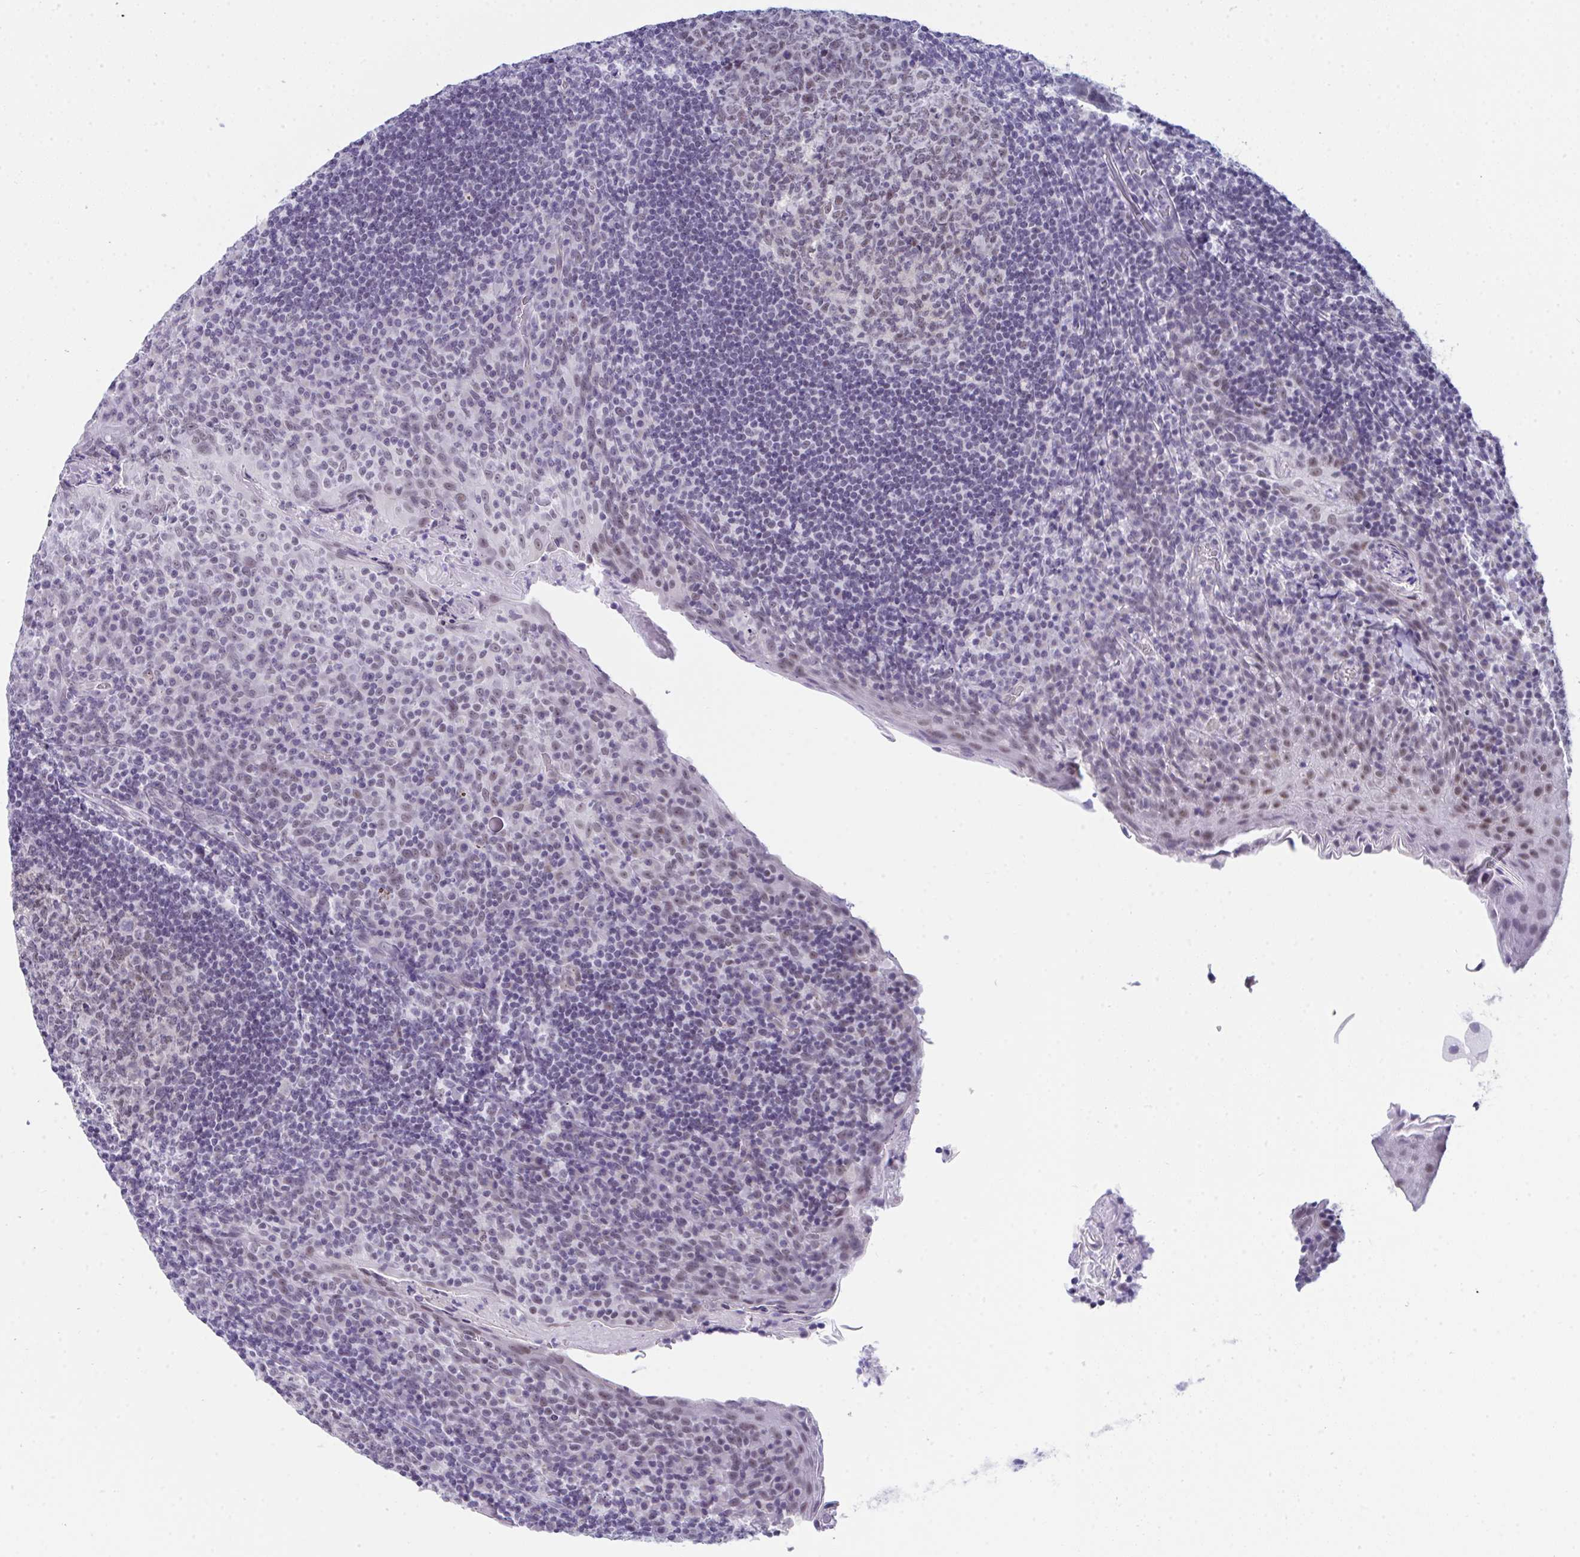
{"staining": {"intensity": "weak", "quantity": "25%-75%", "location": "nuclear"}, "tissue": "tonsil", "cell_type": "Germinal center cells", "image_type": "normal", "snomed": [{"axis": "morphology", "description": "Normal tissue, NOS"}, {"axis": "topography", "description": "Tonsil"}], "caption": "DAB (3,3'-diaminobenzidine) immunohistochemical staining of benign tonsil reveals weak nuclear protein staining in about 25%-75% of germinal center cells.", "gene": "CDK13", "patient": {"sex": "male", "age": 17}}